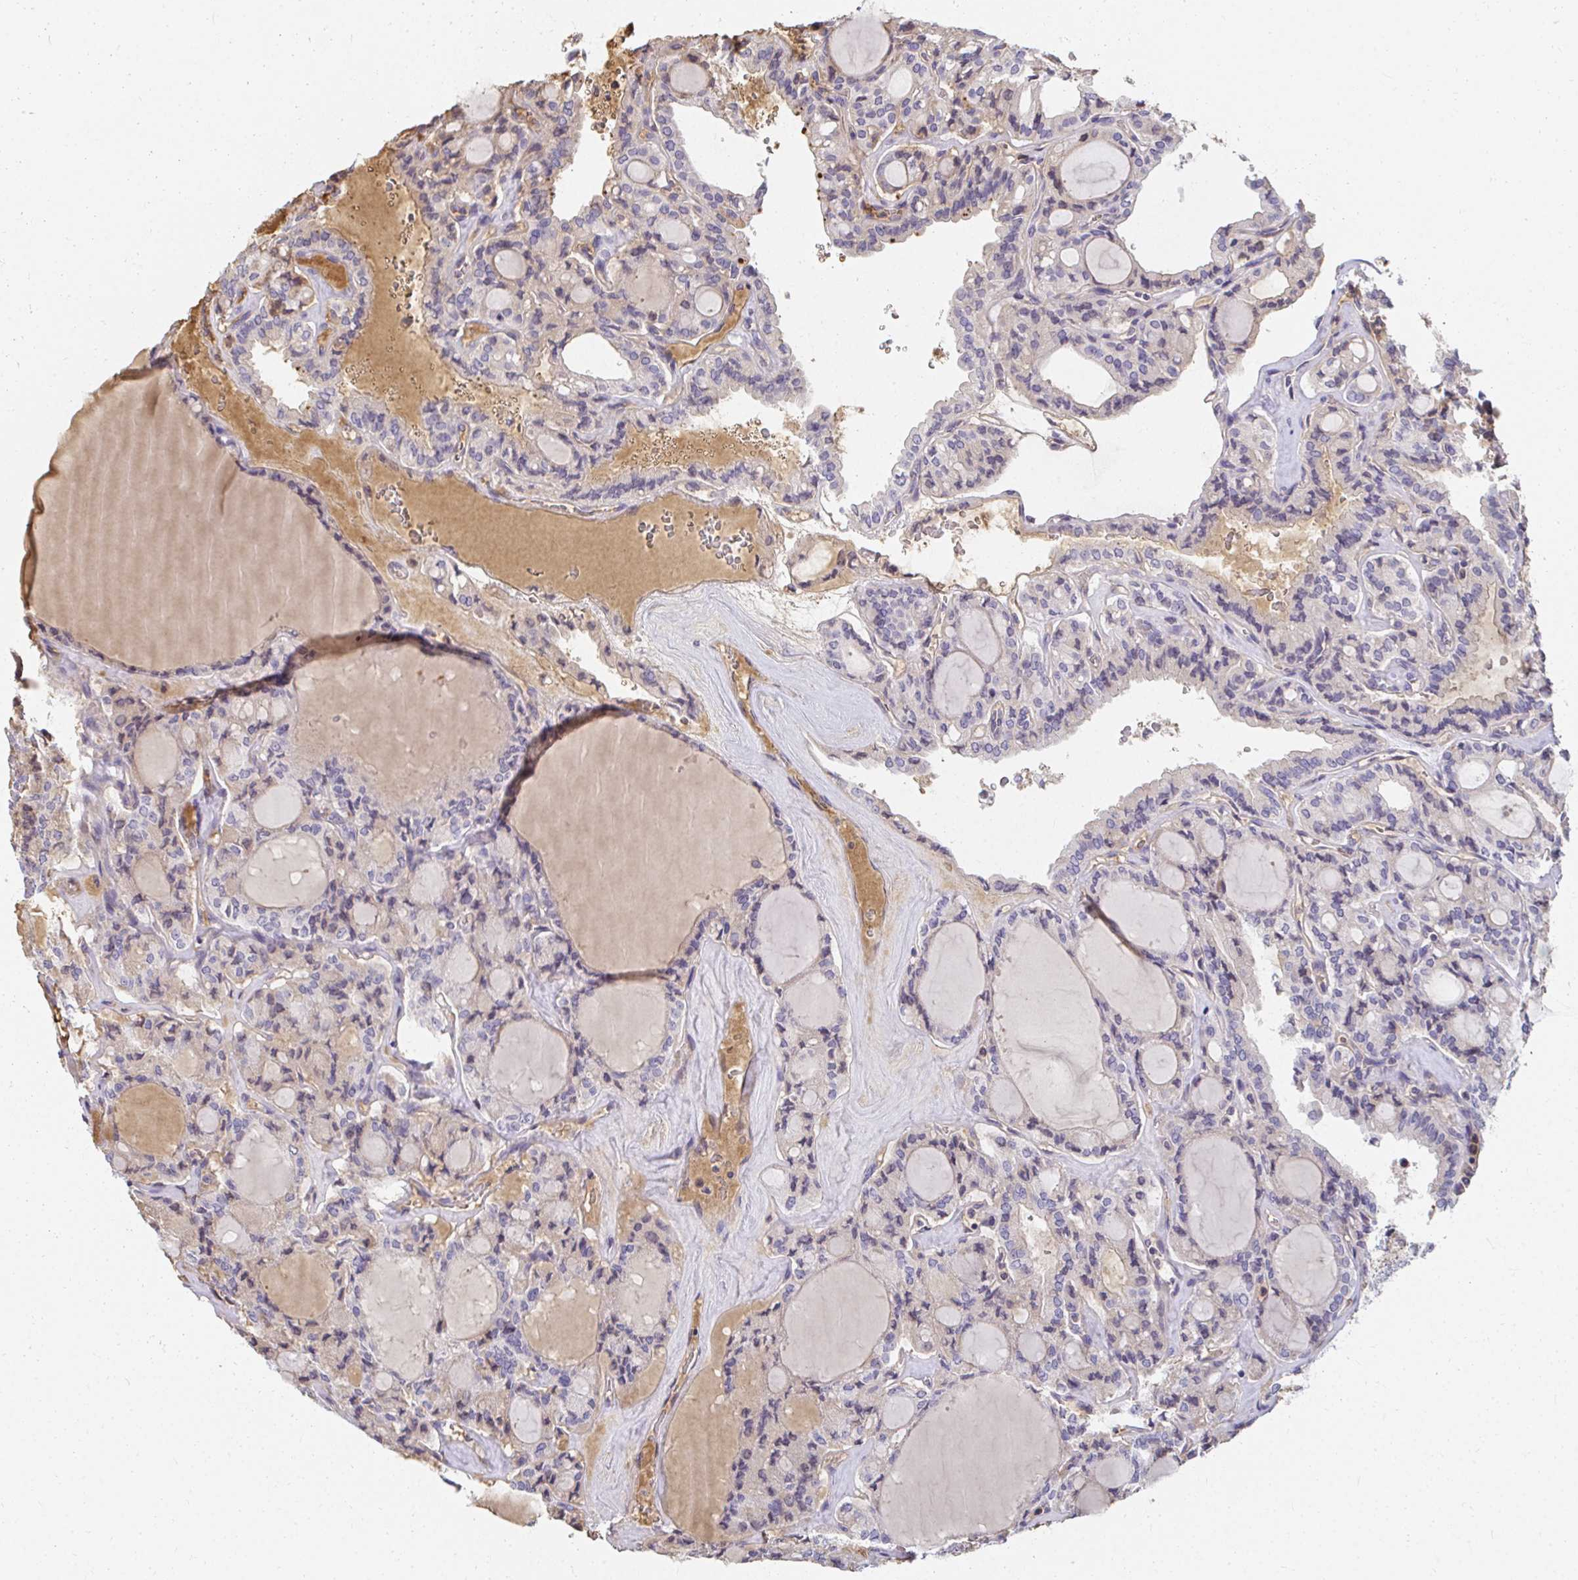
{"staining": {"intensity": "weak", "quantity": "<25%", "location": "cytoplasmic/membranous"}, "tissue": "thyroid cancer", "cell_type": "Tumor cells", "image_type": "cancer", "snomed": [{"axis": "morphology", "description": "Papillary adenocarcinoma, NOS"}, {"axis": "topography", "description": "Thyroid gland"}], "caption": "This histopathology image is of thyroid cancer stained with IHC to label a protein in brown with the nuclei are counter-stained blue. There is no expression in tumor cells.", "gene": "LOXL4", "patient": {"sex": "male", "age": 87}}